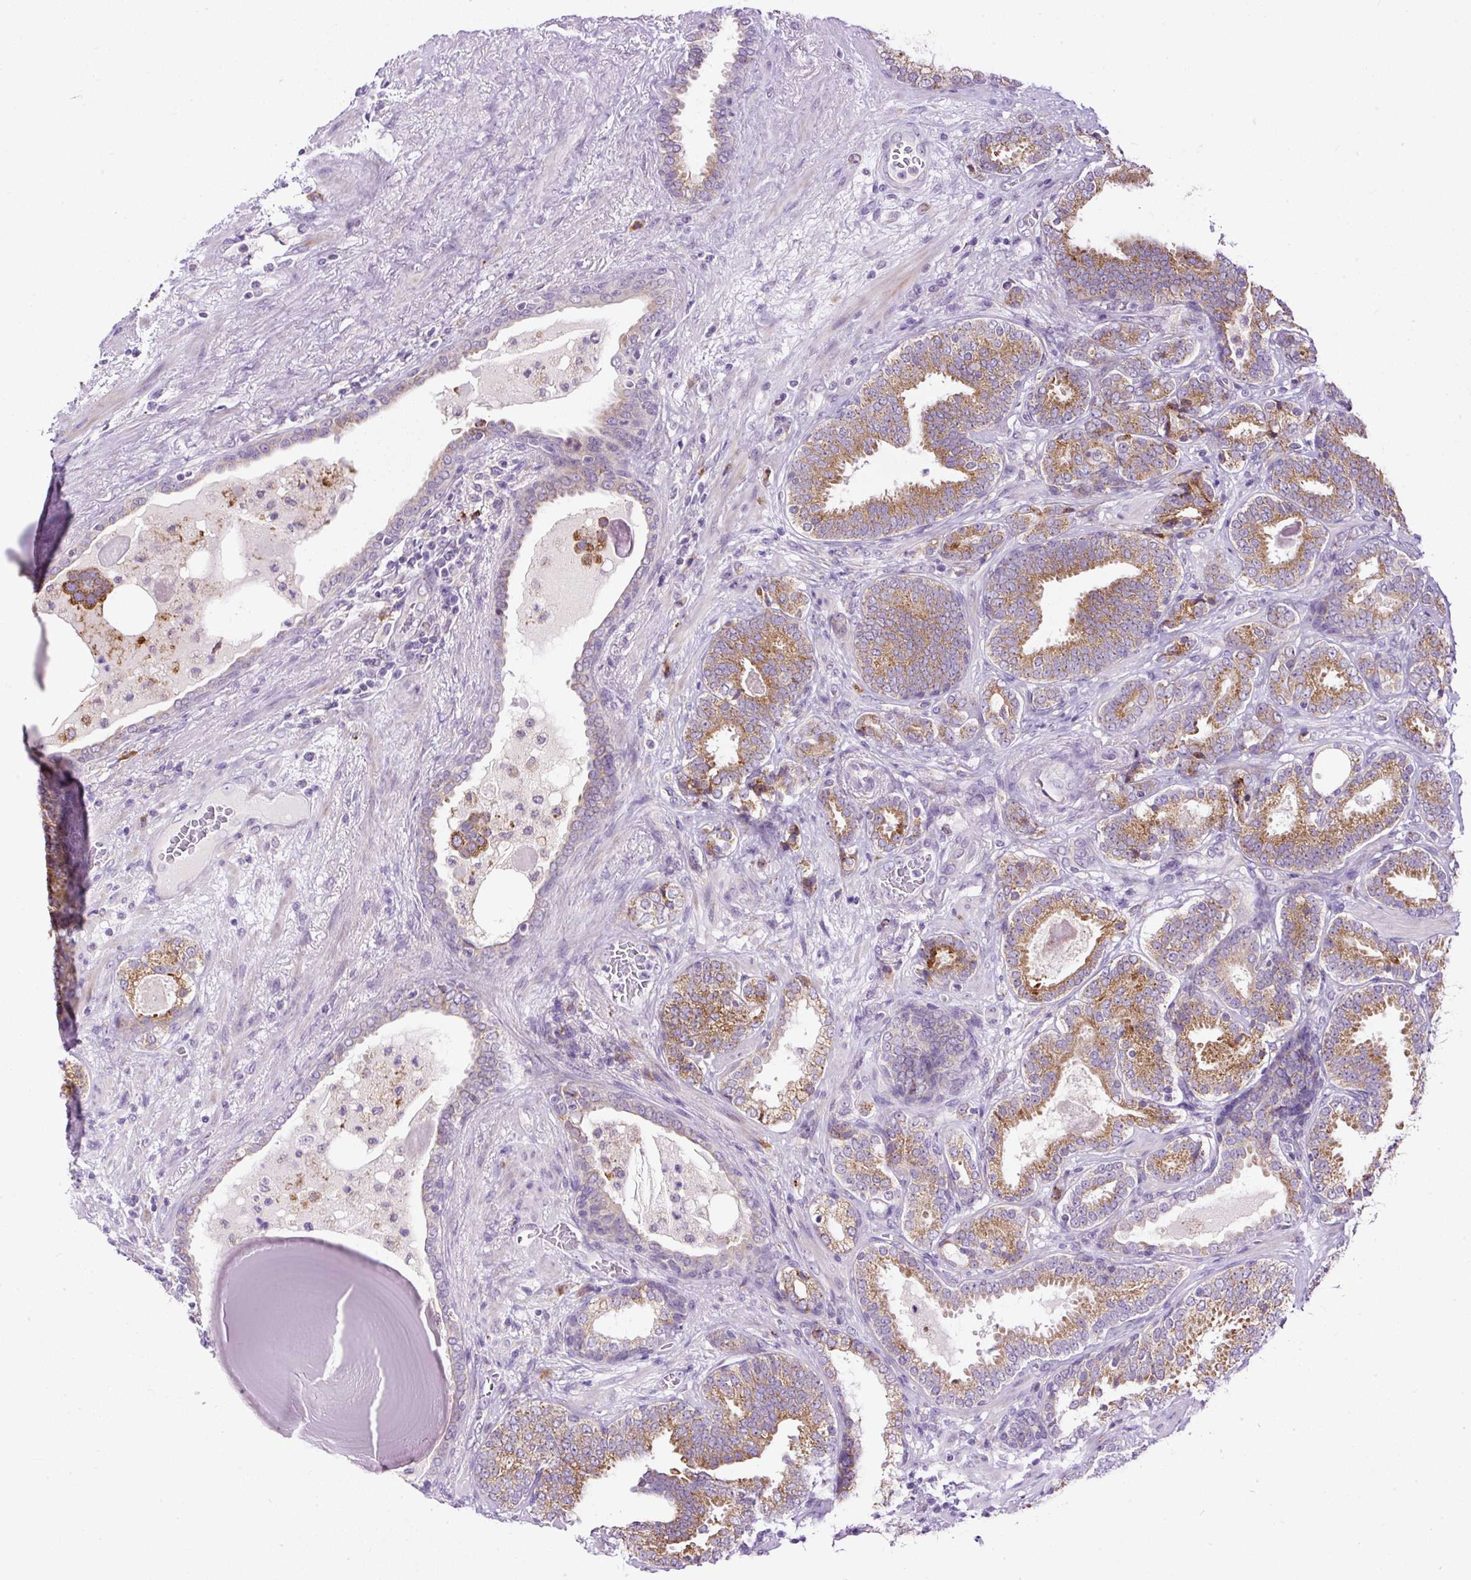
{"staining": {"intensity": "moderate", "quantity": ">75%", "location": "cytoplasmic/membranous"}, "tissue": "prostate cancer", "cell_type": "Tumor cells", "image_type": "cancer", "snomed": [{"axis": "morphology", "description": "Adenocarcinoma, High grade"}, {"axis": "topography", "description": "Prostate"}], "caption": "Brown immunohistochemical staining in prostate high-grade adenocarcinoma shows moderate cytoplasmic/membranous staining in about >75% of tumor cells.", "gene": "FMC1", "patient": {"sex": "male", "age": 65}}